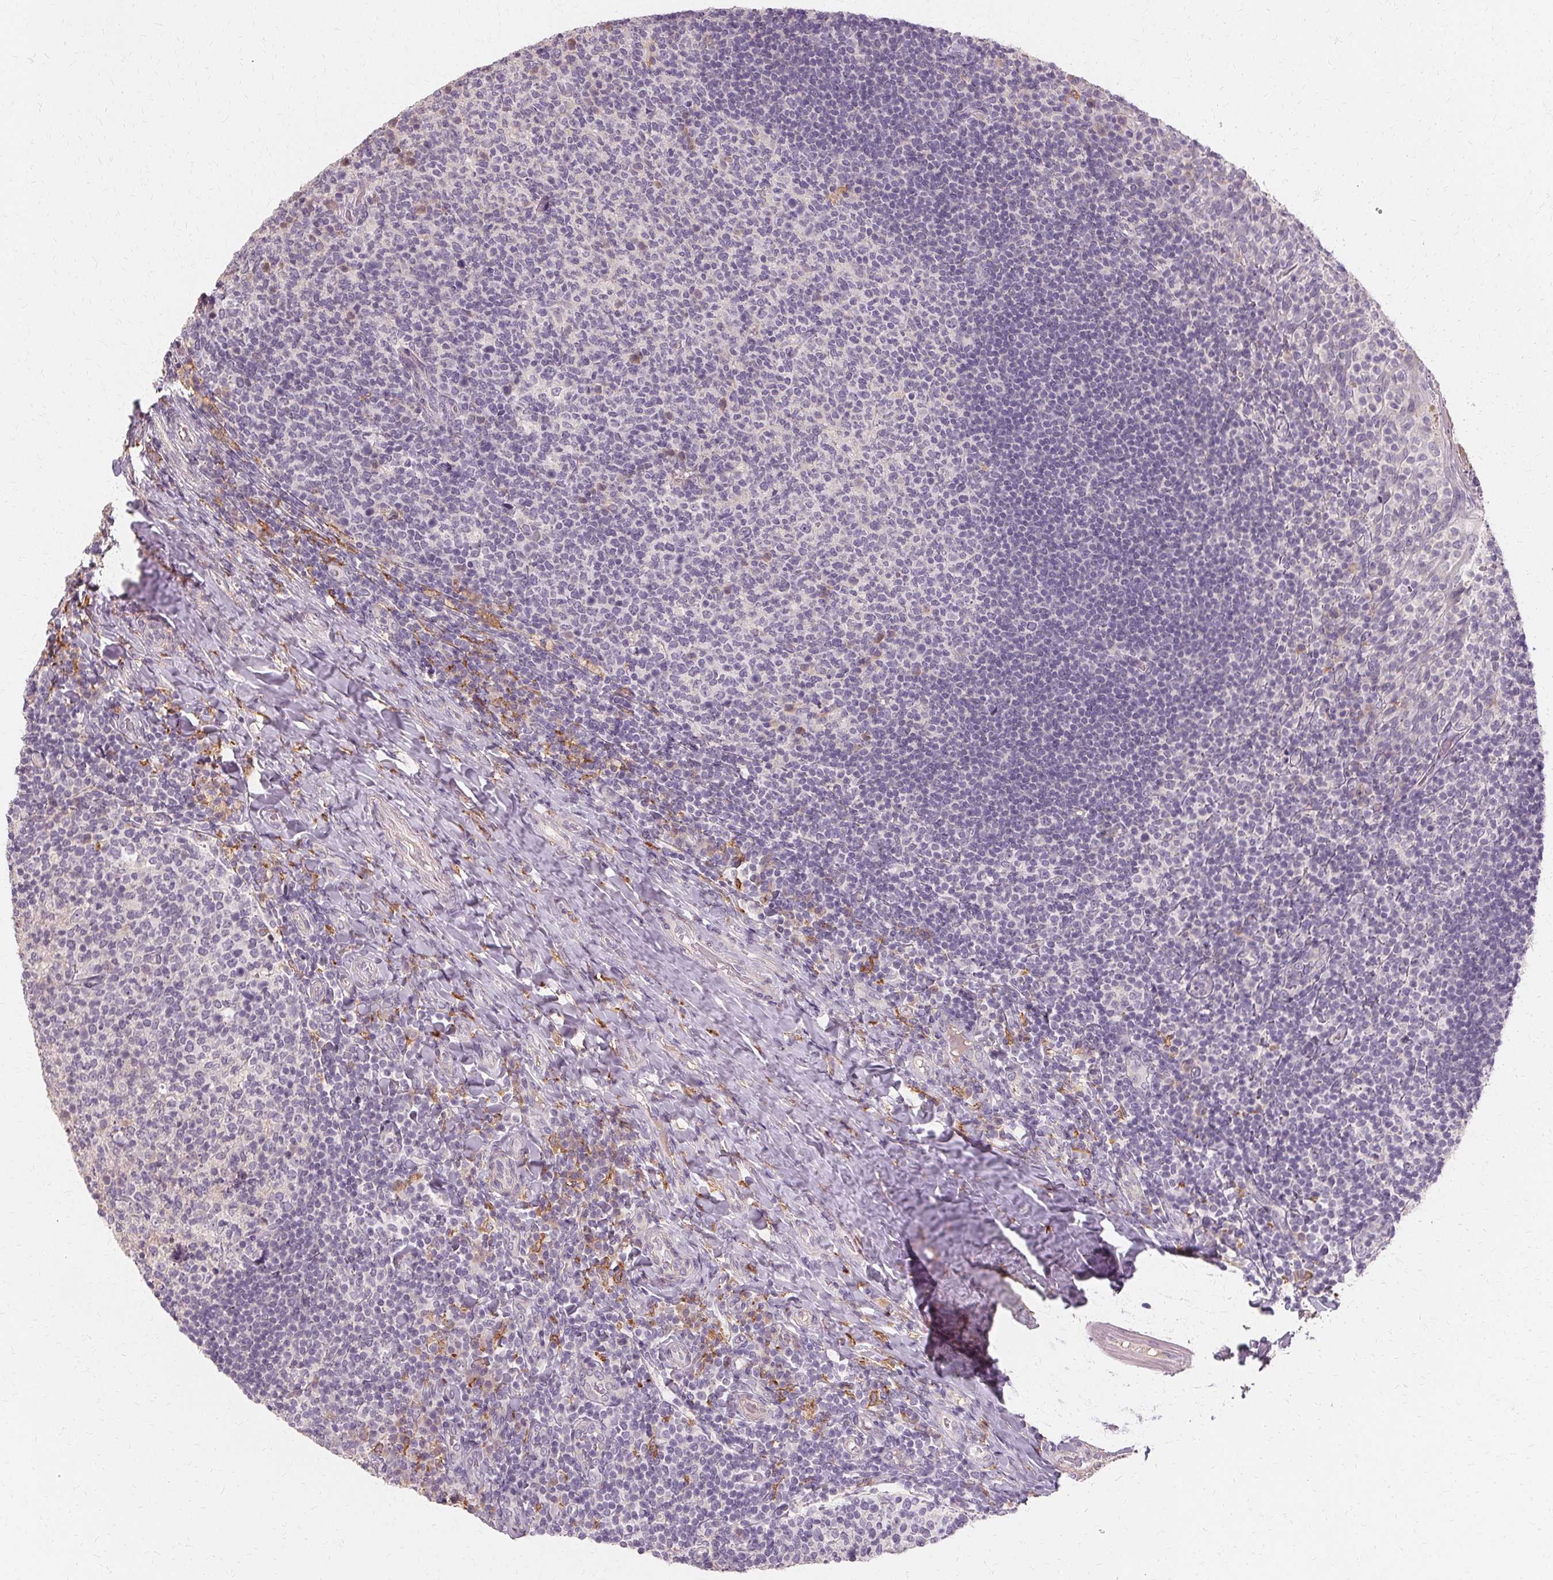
{"staining": {"intensity": "negative", "quantity": "none", "location": "none"}, "tissue": "tonsil", "cell_type": "Germinal center cells", "image_type": "normal", "snomed": [{"axis": "morphology", "description": "Normal tissue, NOS"}, {"axis": "topography", "description": "Tonsil"}], "caption": "This is an immunohistochemistry photomicrograph of unremarkable tonsil. There is no positivity in germinal center cells.", "gene": "IFNGR1", "patient": {"sex": "female", "age": 10}}